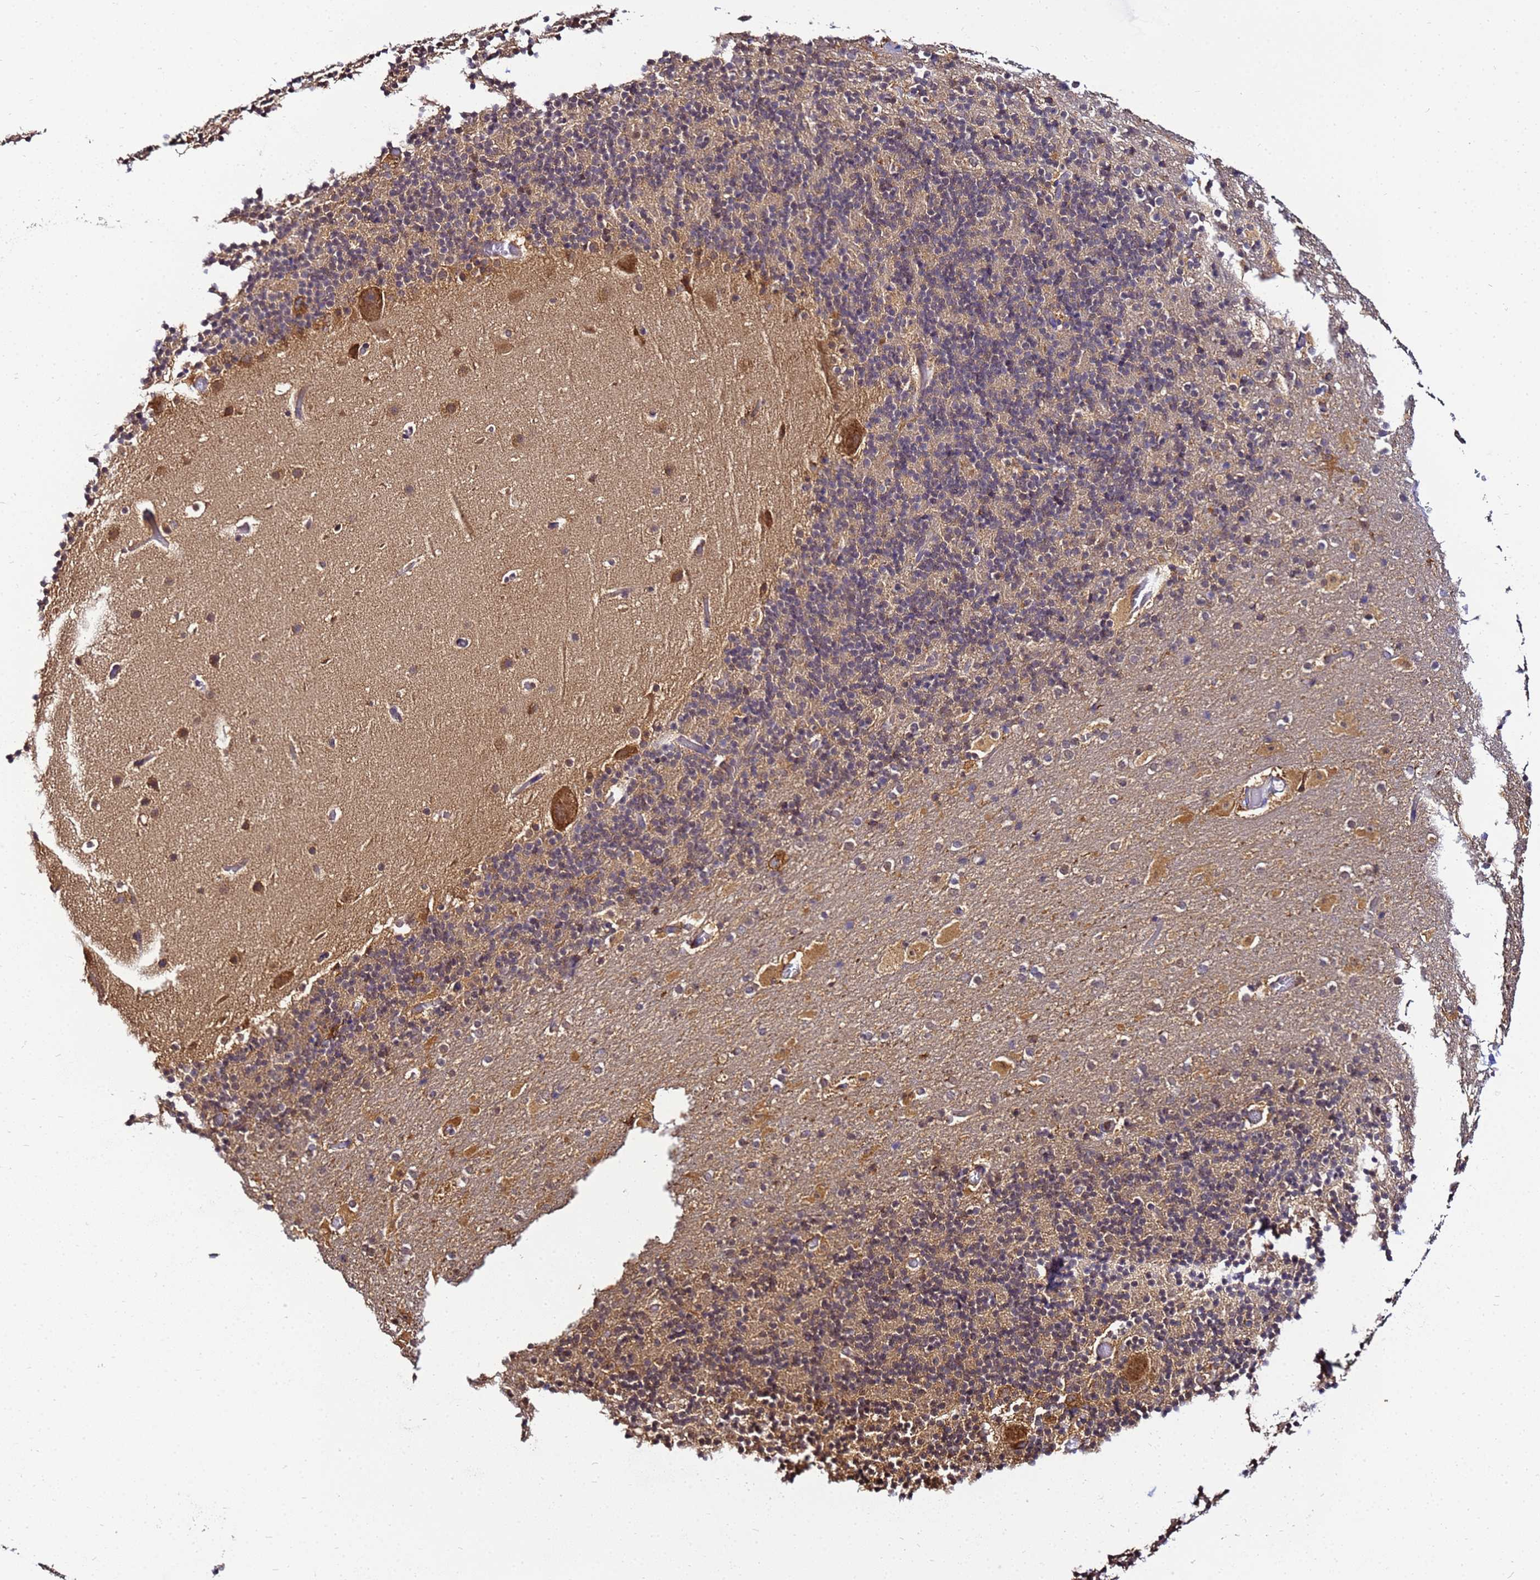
{"staining": {"intensity": "moderate", "quantity": "<25%", "location": "cytoplasmic/membranous"}, "tissue": "cerebellum", "cell_type": "Cells in granular layer", "image_type": "normal", "snomed": [{"axis": "morphology", "description": "Normal tissue, NOS"}, {"axis": "topography", "description": "Cerebellum"}], "caption": "IHC of normal cerebellum shows low levels of moderate cytoplasmic/membranous staining in approximately <25% of cells in granular layer. The staining is performed using DAB brown chromogen to label protein expression. The nuclei are counter-stained blue using hematoxylin.", "gene": "NARS1", "patient": {"sex": "male", "age": 57}}